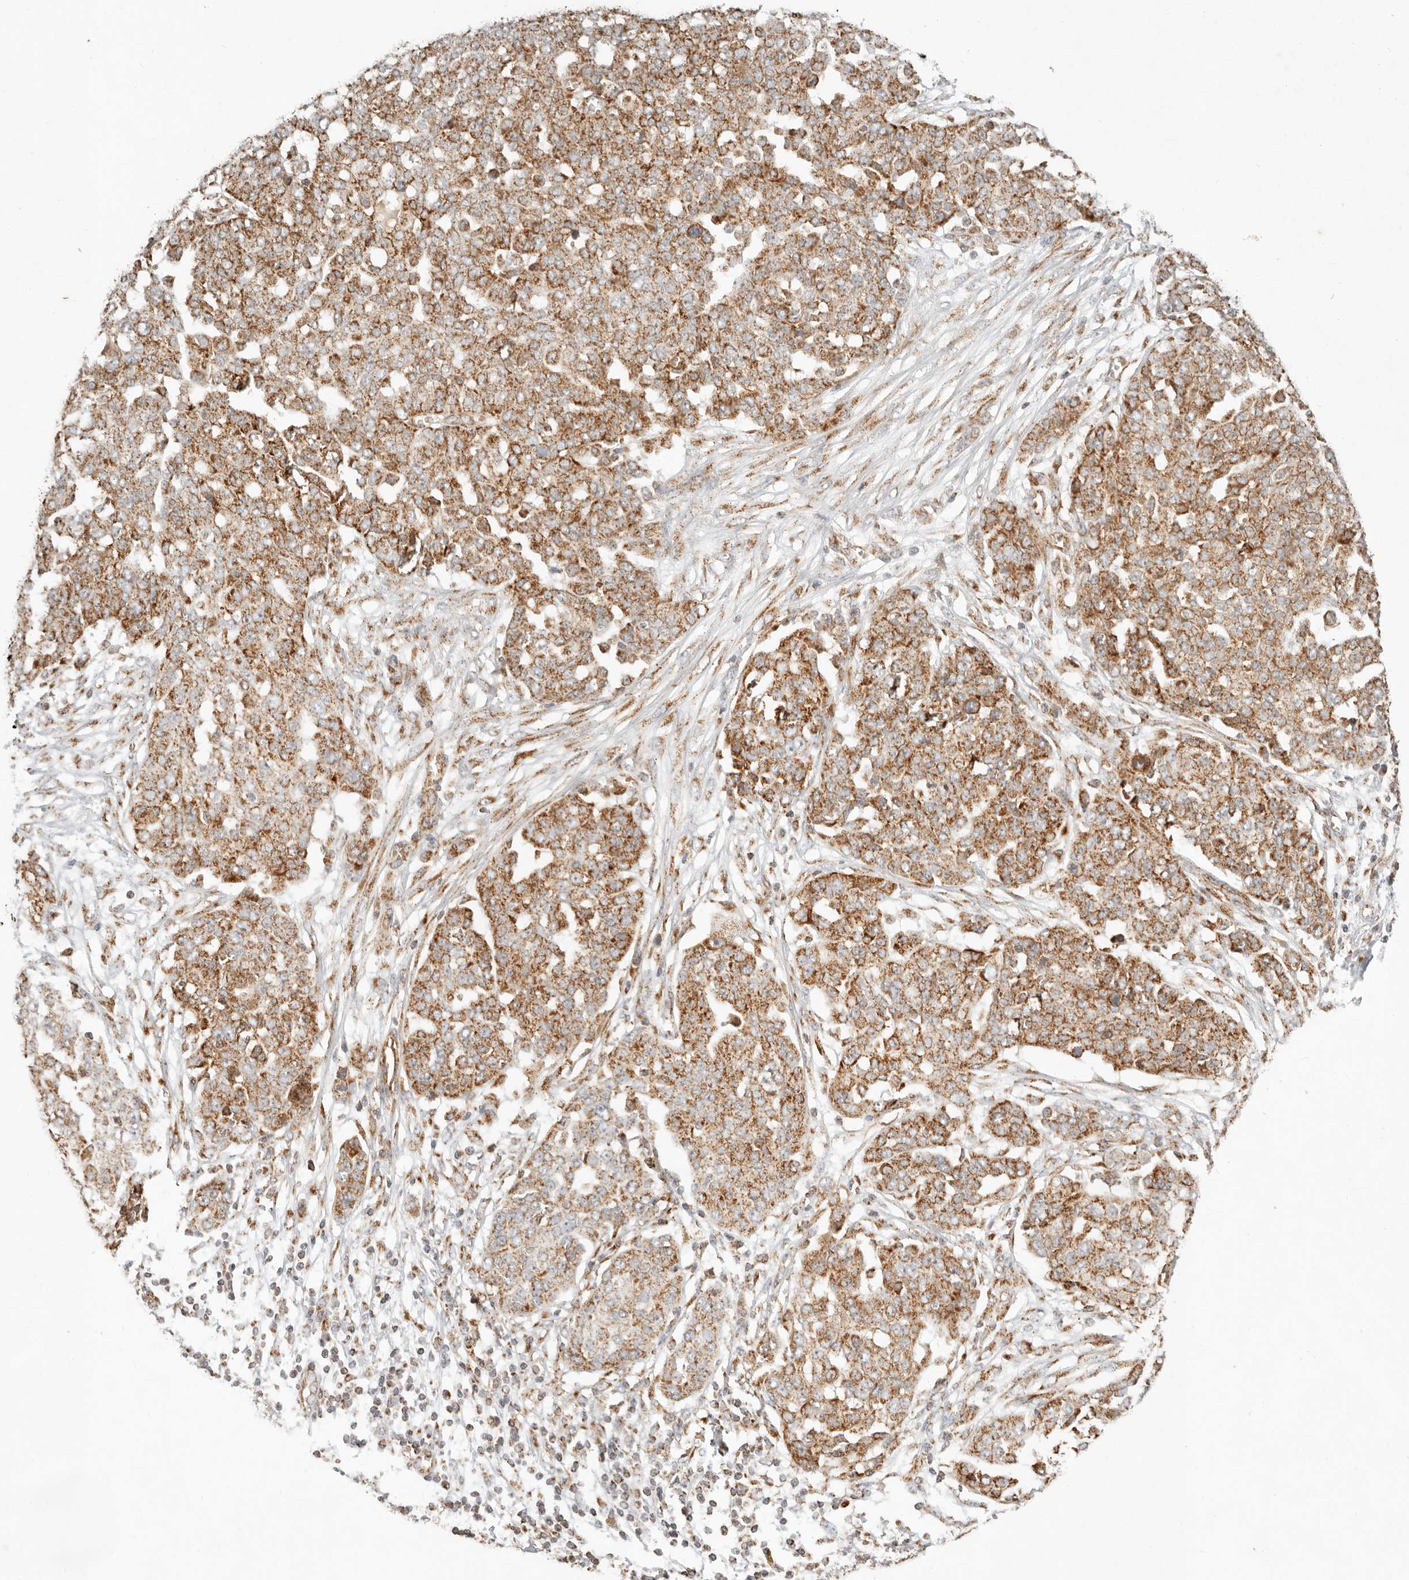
{"staining": {"intensity": "moderate", "quantity": ">75%", "location": "cytoplasmic/membranous"}, "tissue": "ovarian cancer", "cell_type": "Tumor cells", "image_type": "cancer", "snomed": [{"axis": "morphology", "description": "Cystadenocarcinoma, serous, NOS"}, {"axis": "topography", "description": "Soft tissue"}, {"axis": "topography", "description": "Ovary"}], "caption": "IHC (DAB) staining of human serous cystadenocarcinoma (ovarian) demonstrates moderate cytoplasmic/membranous protein expression in about >75% of tumor cells.", "gene": "MRPL55", "patient": {"sex": "female", "age": 57}}